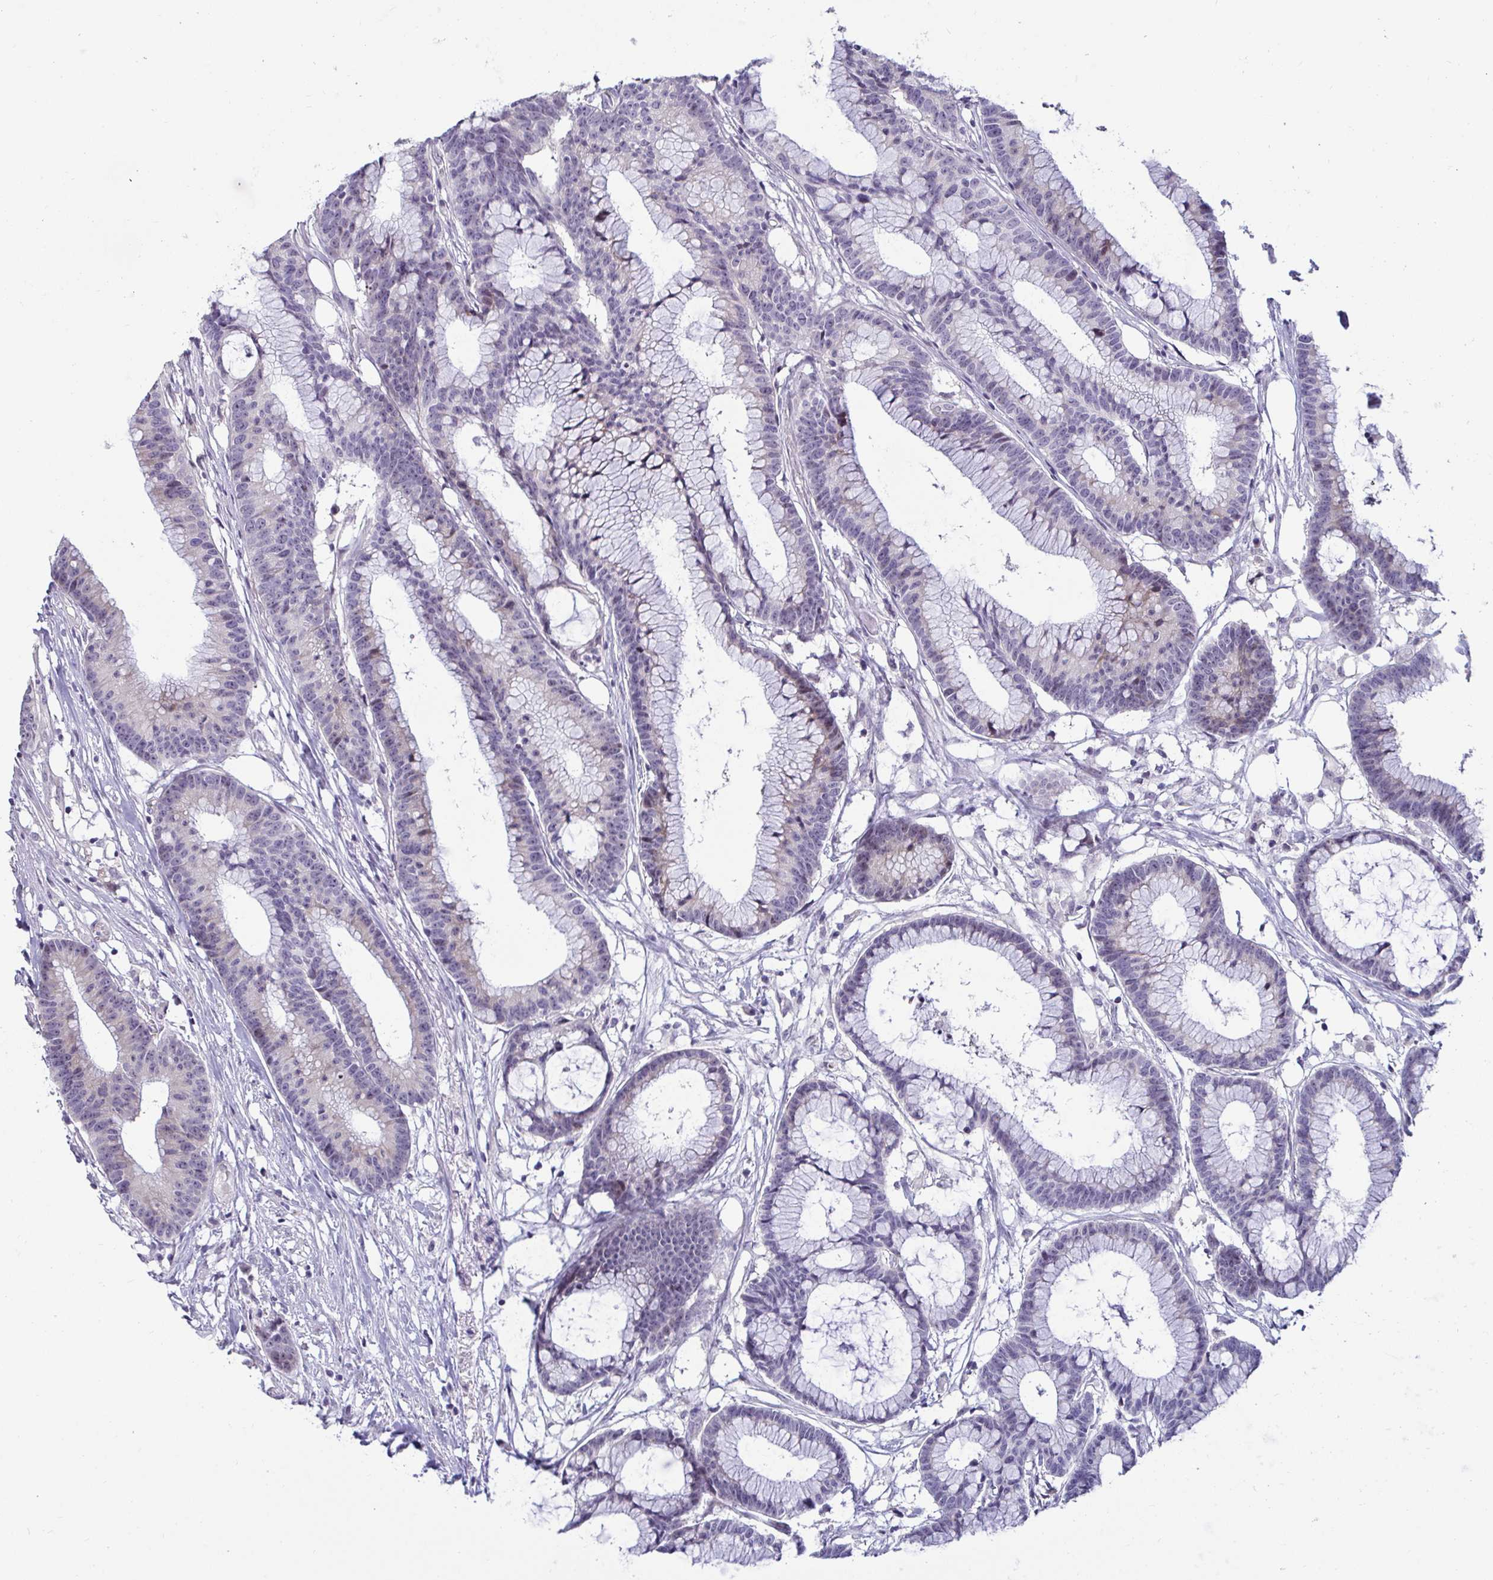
{"staining": {"intensity": "negative", "quantity": "none", "location": "none"}, "tissue": "colorectal cancer", "cell_type": "Tumor cells", "image_type": "cancer", "snomed": [{"axis": "morphology", "description": "Adenocarcinoma, NOS"}, {"axis": "topography", "description": "Colon"}], "caption": "Protein analysis of colorectal adenocarcinoma displays no significant staining in tumor cells.", "gene": "GSTM1", "patient": {"sex": "female", "age": 78}}